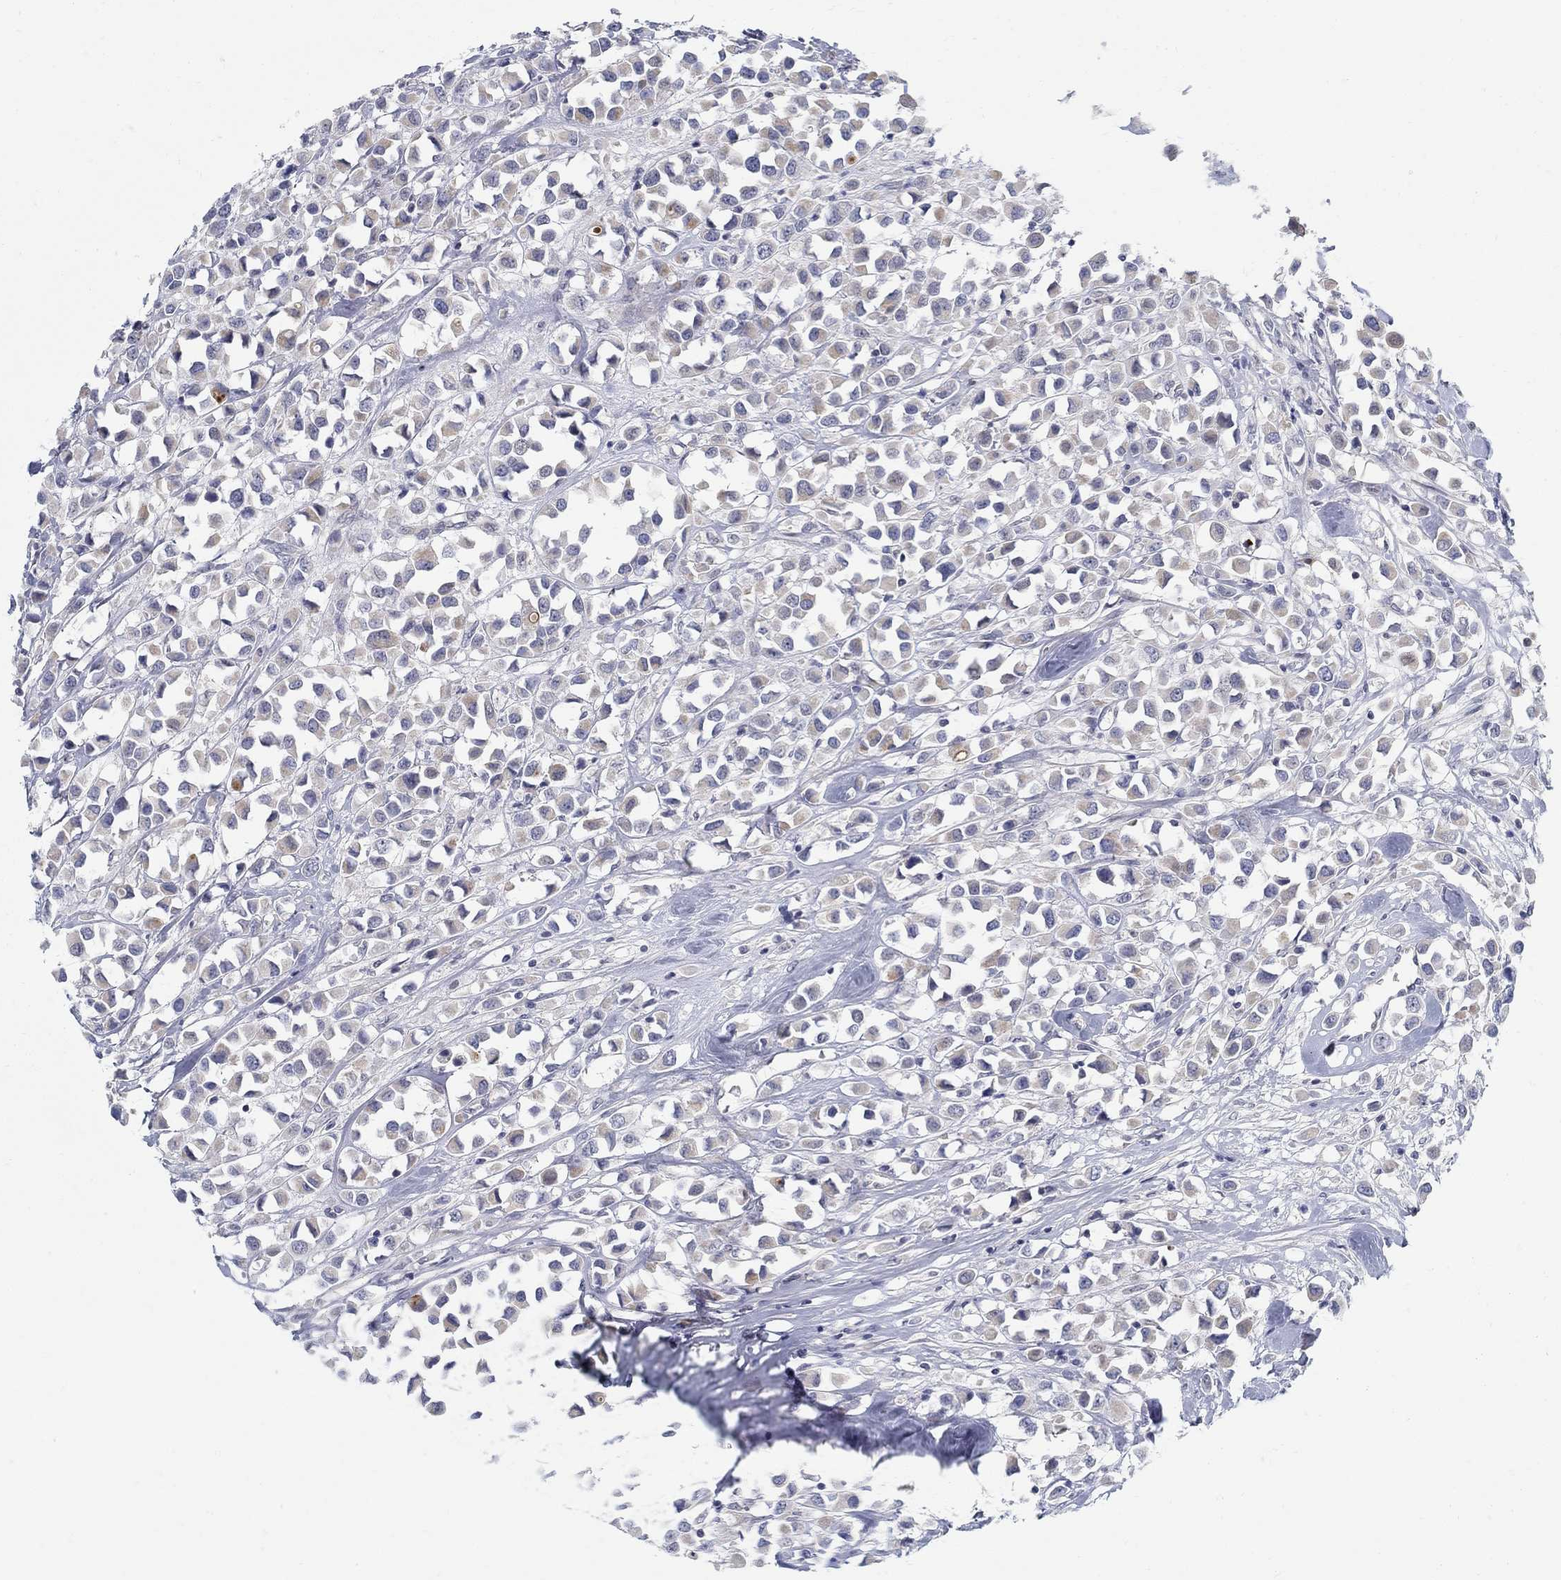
{"staining": {"intensity": "weak", "quantity": "<25%", "location": "cytoplasmic/membranous"}, "tissue": "breast cancer", "cell_type": "Tumor cells", "image_type": "cancer", "snomed": [{"axis": "morphology", "description": "Duct carcinoma"}, {"axis": "topography", "description": "Breast"}], "caption": "Human breast infiltrating ductal carcinoma stained for a protein using immunohistochemistry (IHC) reveals no positivity in tumor cells.", "gene": "ANO7", "patient": {"sex": "female", "age": 61}}